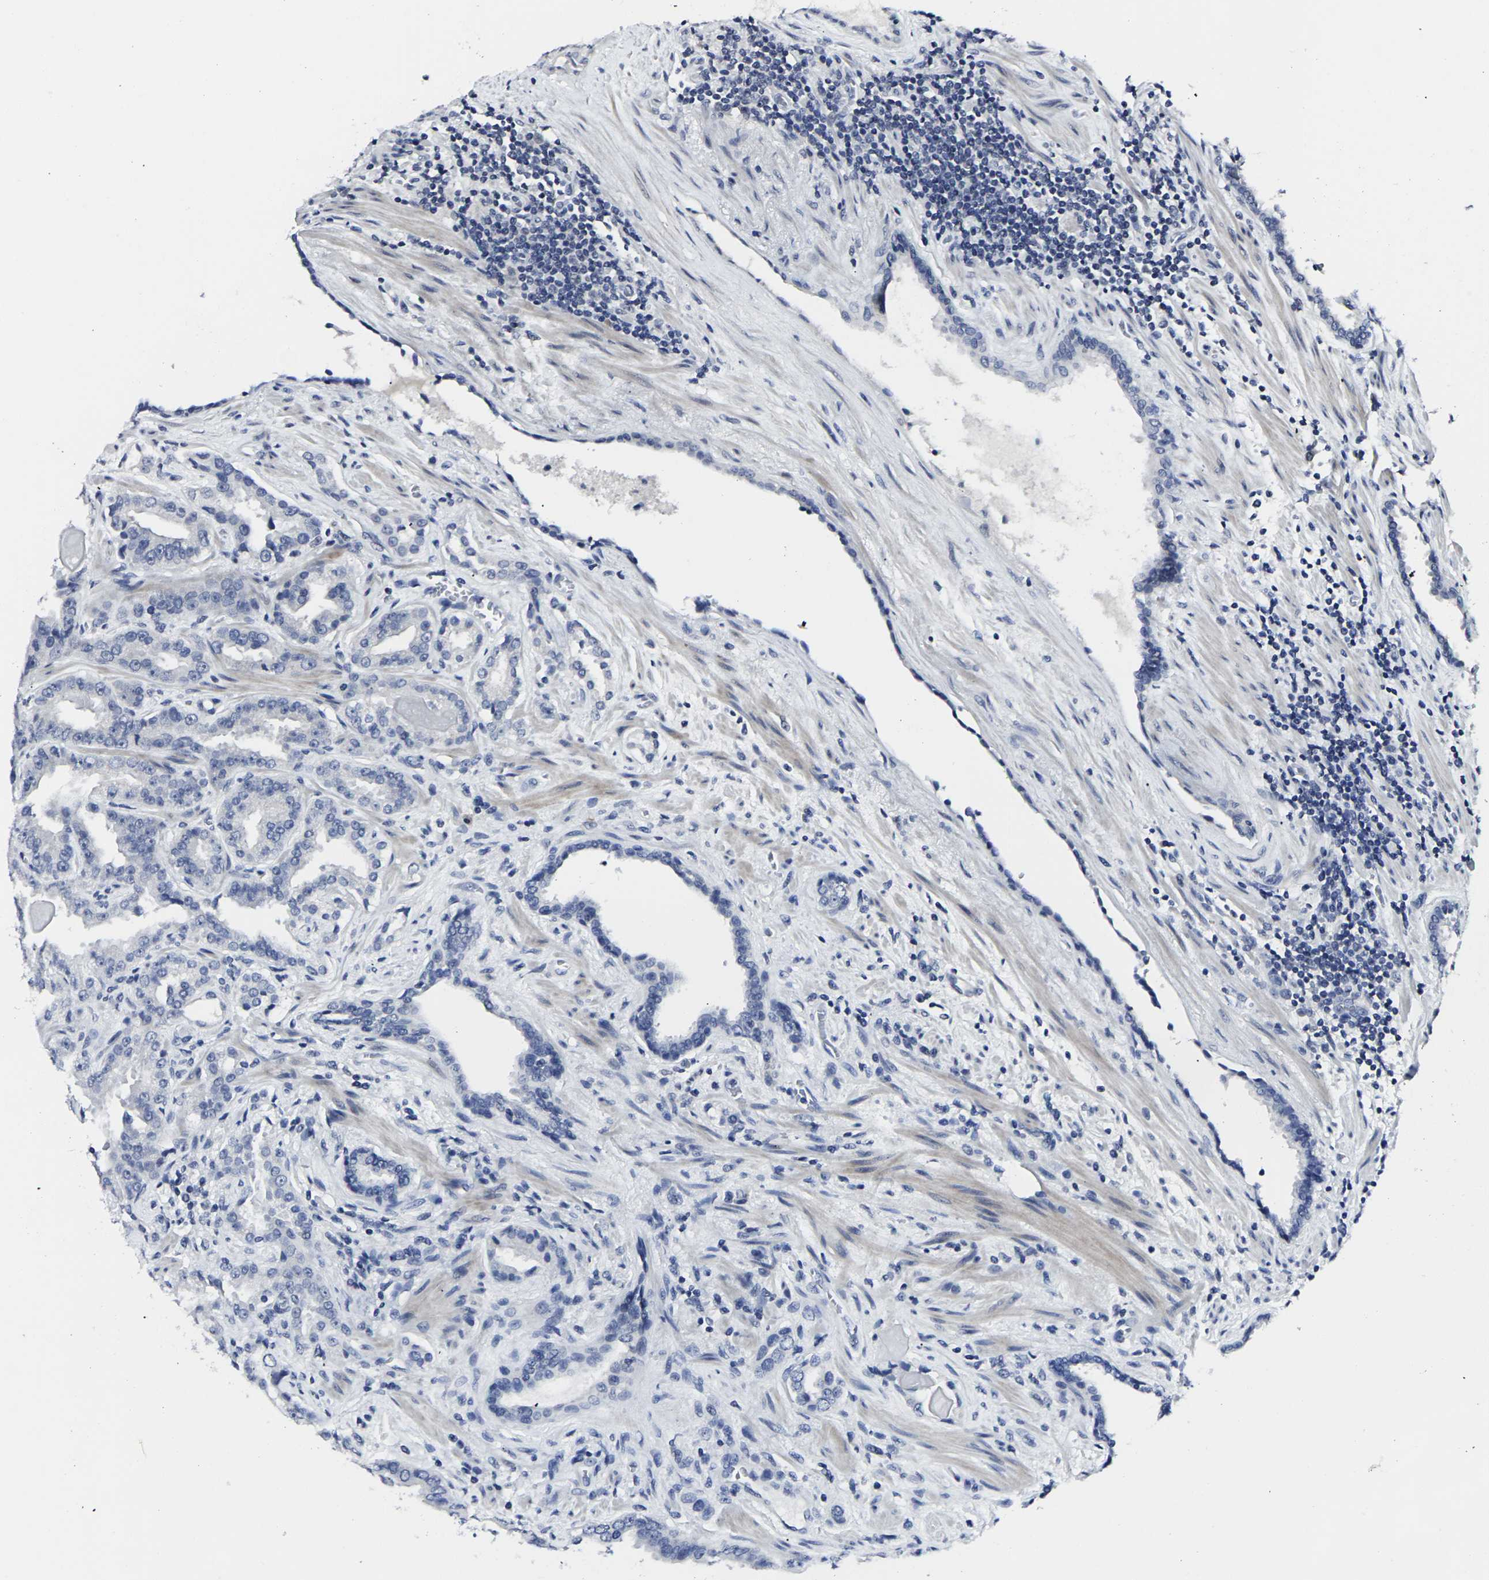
{"staining": {"intensity": "negative", "quantity": "none", "location": "none"}, "tissue": "prostate cancer", "cell_type": "Tumor cells", "image_type": "cancer", "snomed": [{"axis": "morphology", "description": "Adenocarcinoma, Low grade"}, {"axis": "topography", "description": "Prostate"}], "caption": "This is a micrograph of IHC staining of adenocarcinoma (low-grade) (prostate), which shows no expression in tumor cells.", "gene": "MSANTD4", "patient": {"sex": "male", "age": 60}}